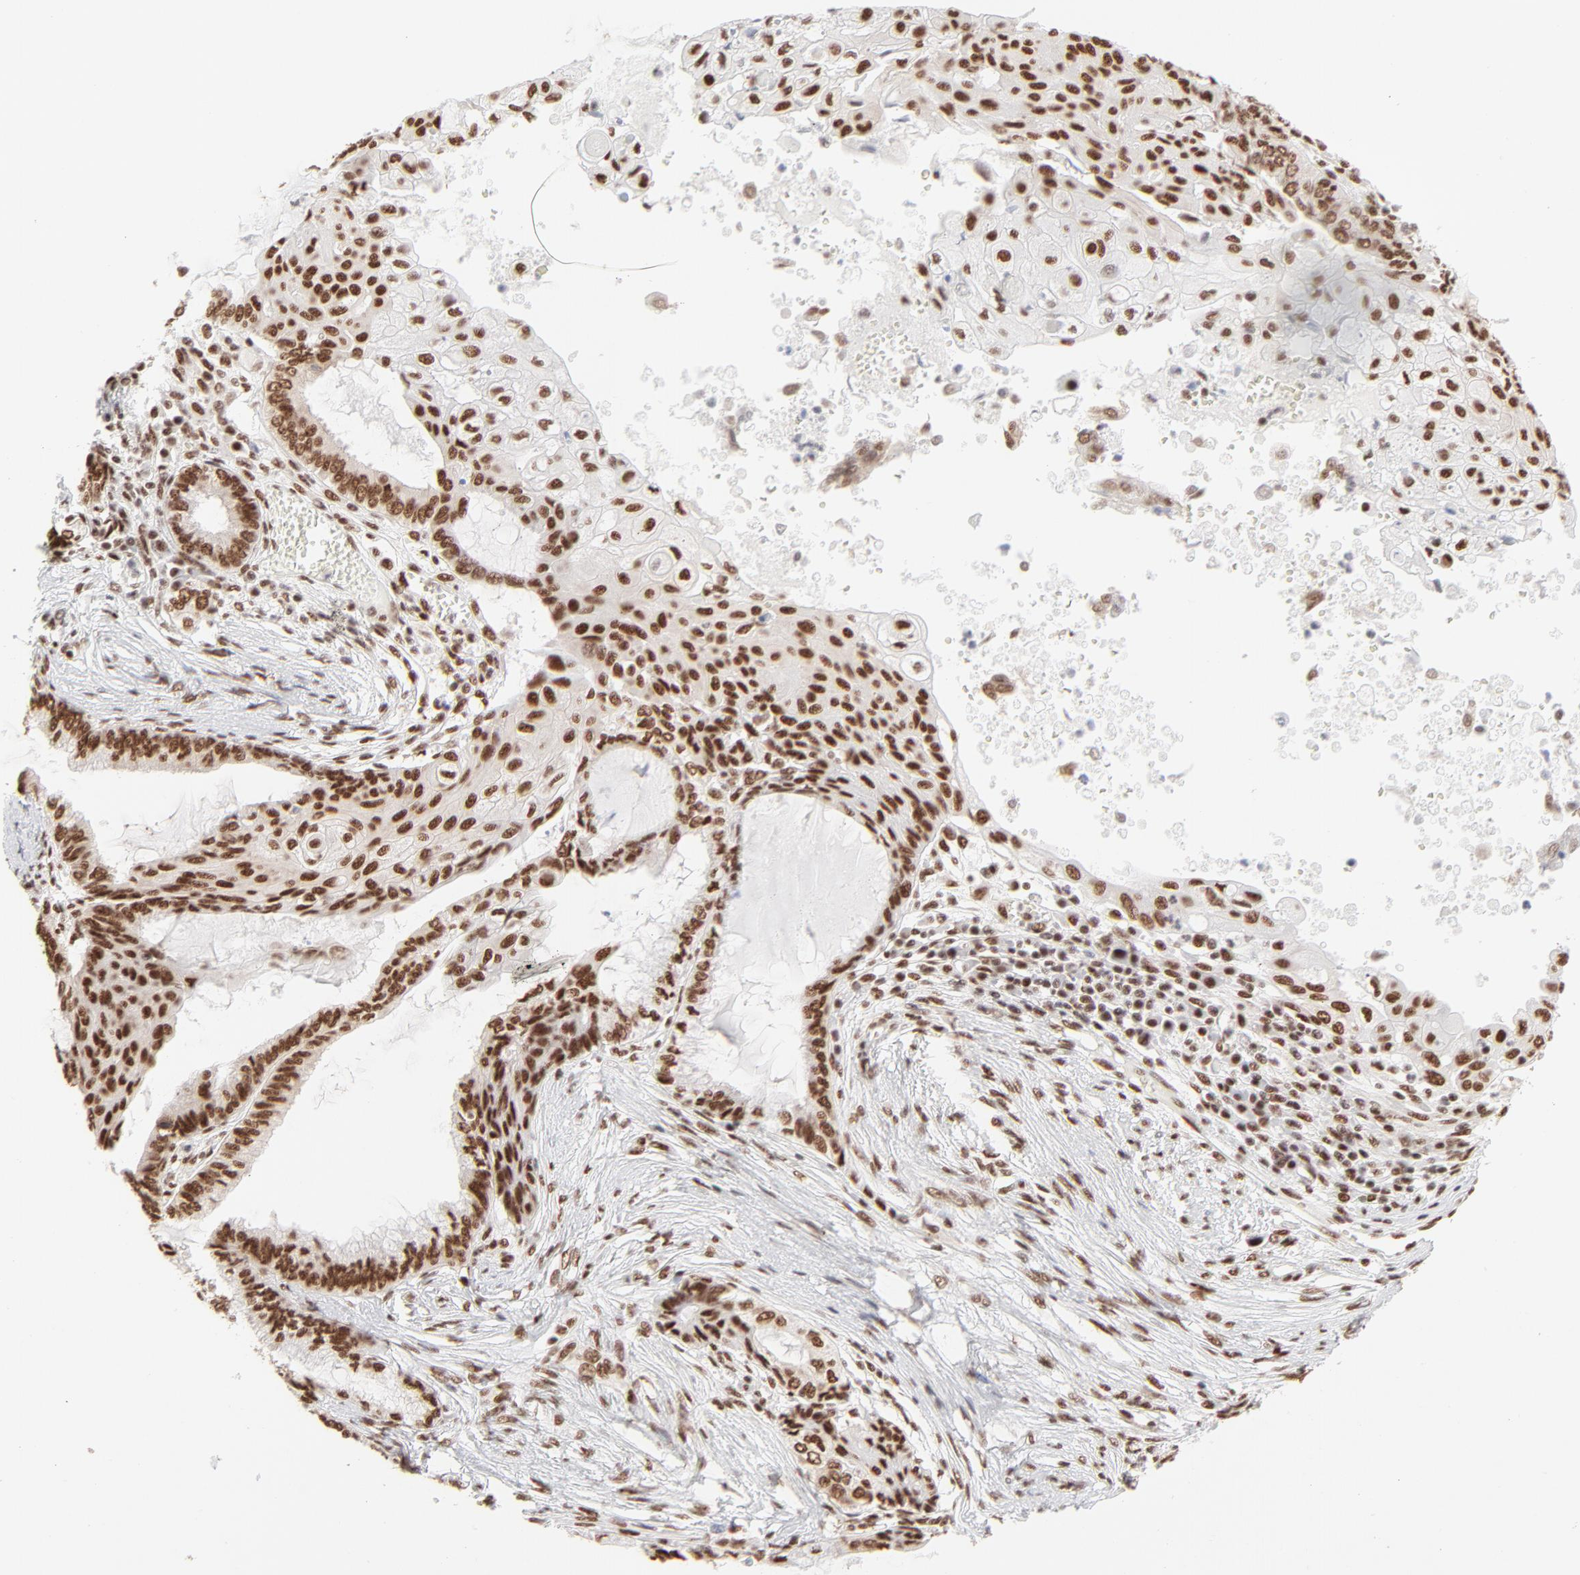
{"staining": {"intensity": "strong", "quantity": ">75%", "location": "nuclear"}, "tissue": "endometrial cancer", "cell_type": "Tumor cells", "image_type": "cancer", "snomed": [{"axis": "morphology", "description": "Adenocarcinoma, NOS"}, {"axis": "topography", "description": "Endometrium"}], "caption": "Immunohistochemical staining of endometrial cancer (adenocarcinoma) demonstrates high levels of strong nuclear protein expression in approximately >75% of tumor cells. (Stains: DAB in brown, nuclei in blue, Microscopy: brightfield microscopy at high magnification).", "gene": "TARDBP", "patient": {"sex": "female", "age": 79}}